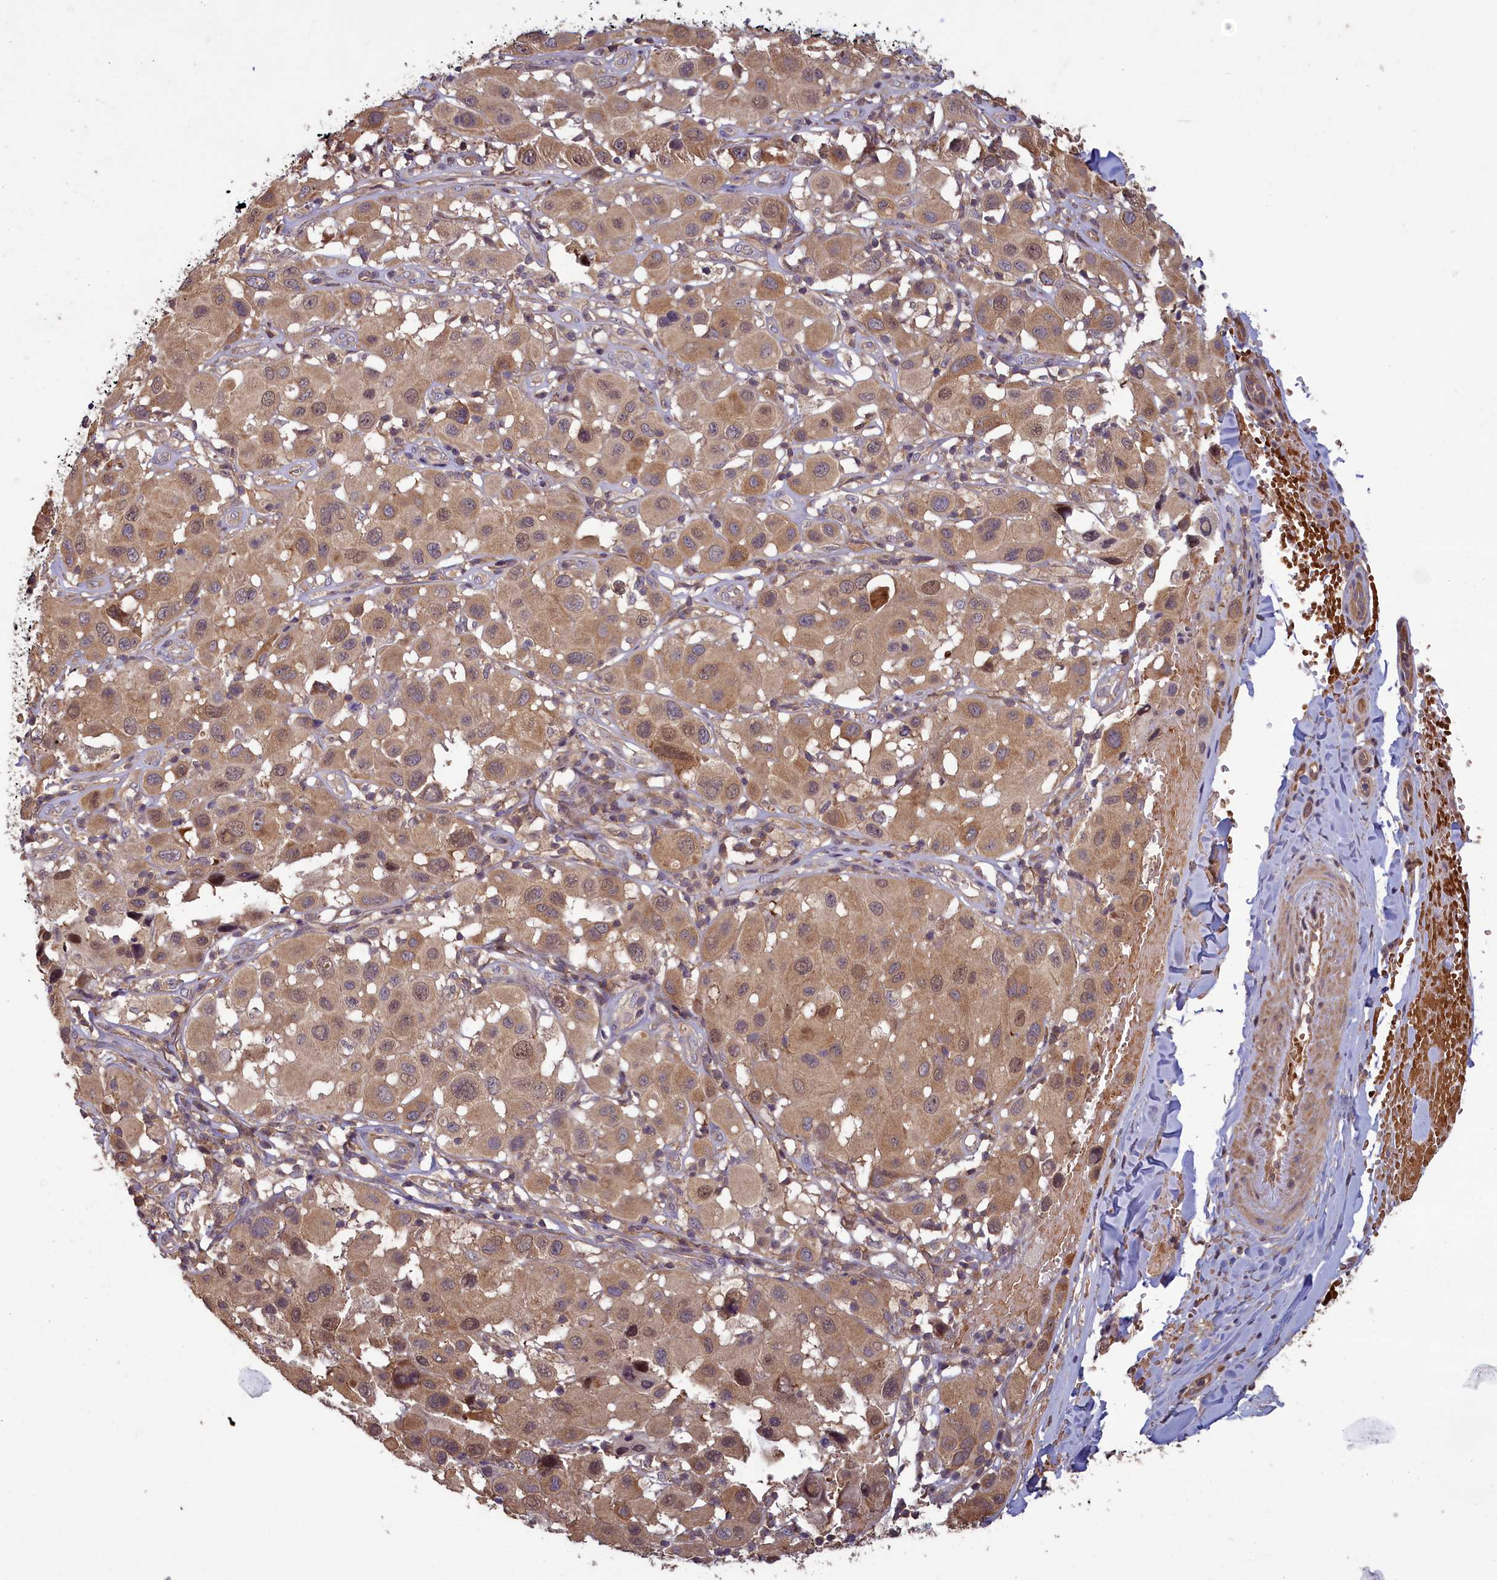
{"staining": {"intensity": "moderate", "quantity": ">75%", "location": "cytoplasmic/membranous,nuclear"}, "tissue": "melanoma", "cell_type": "Tumor cells", "image_type": "cancer", "snomed": [{"axis": "morphology", "description": "Malignant melanoma, Metastatic site"}, {"axis": "topography", "description": "Skin"}], "caption": "Malignant melanoma (metastatic site) stained with IHC displays moderate cytoplasmic/membranous and nuclear expression in about >75% of tumor cells.", "gene": "CIAO2B", "patient": {"sex": "male", "age": 41}}